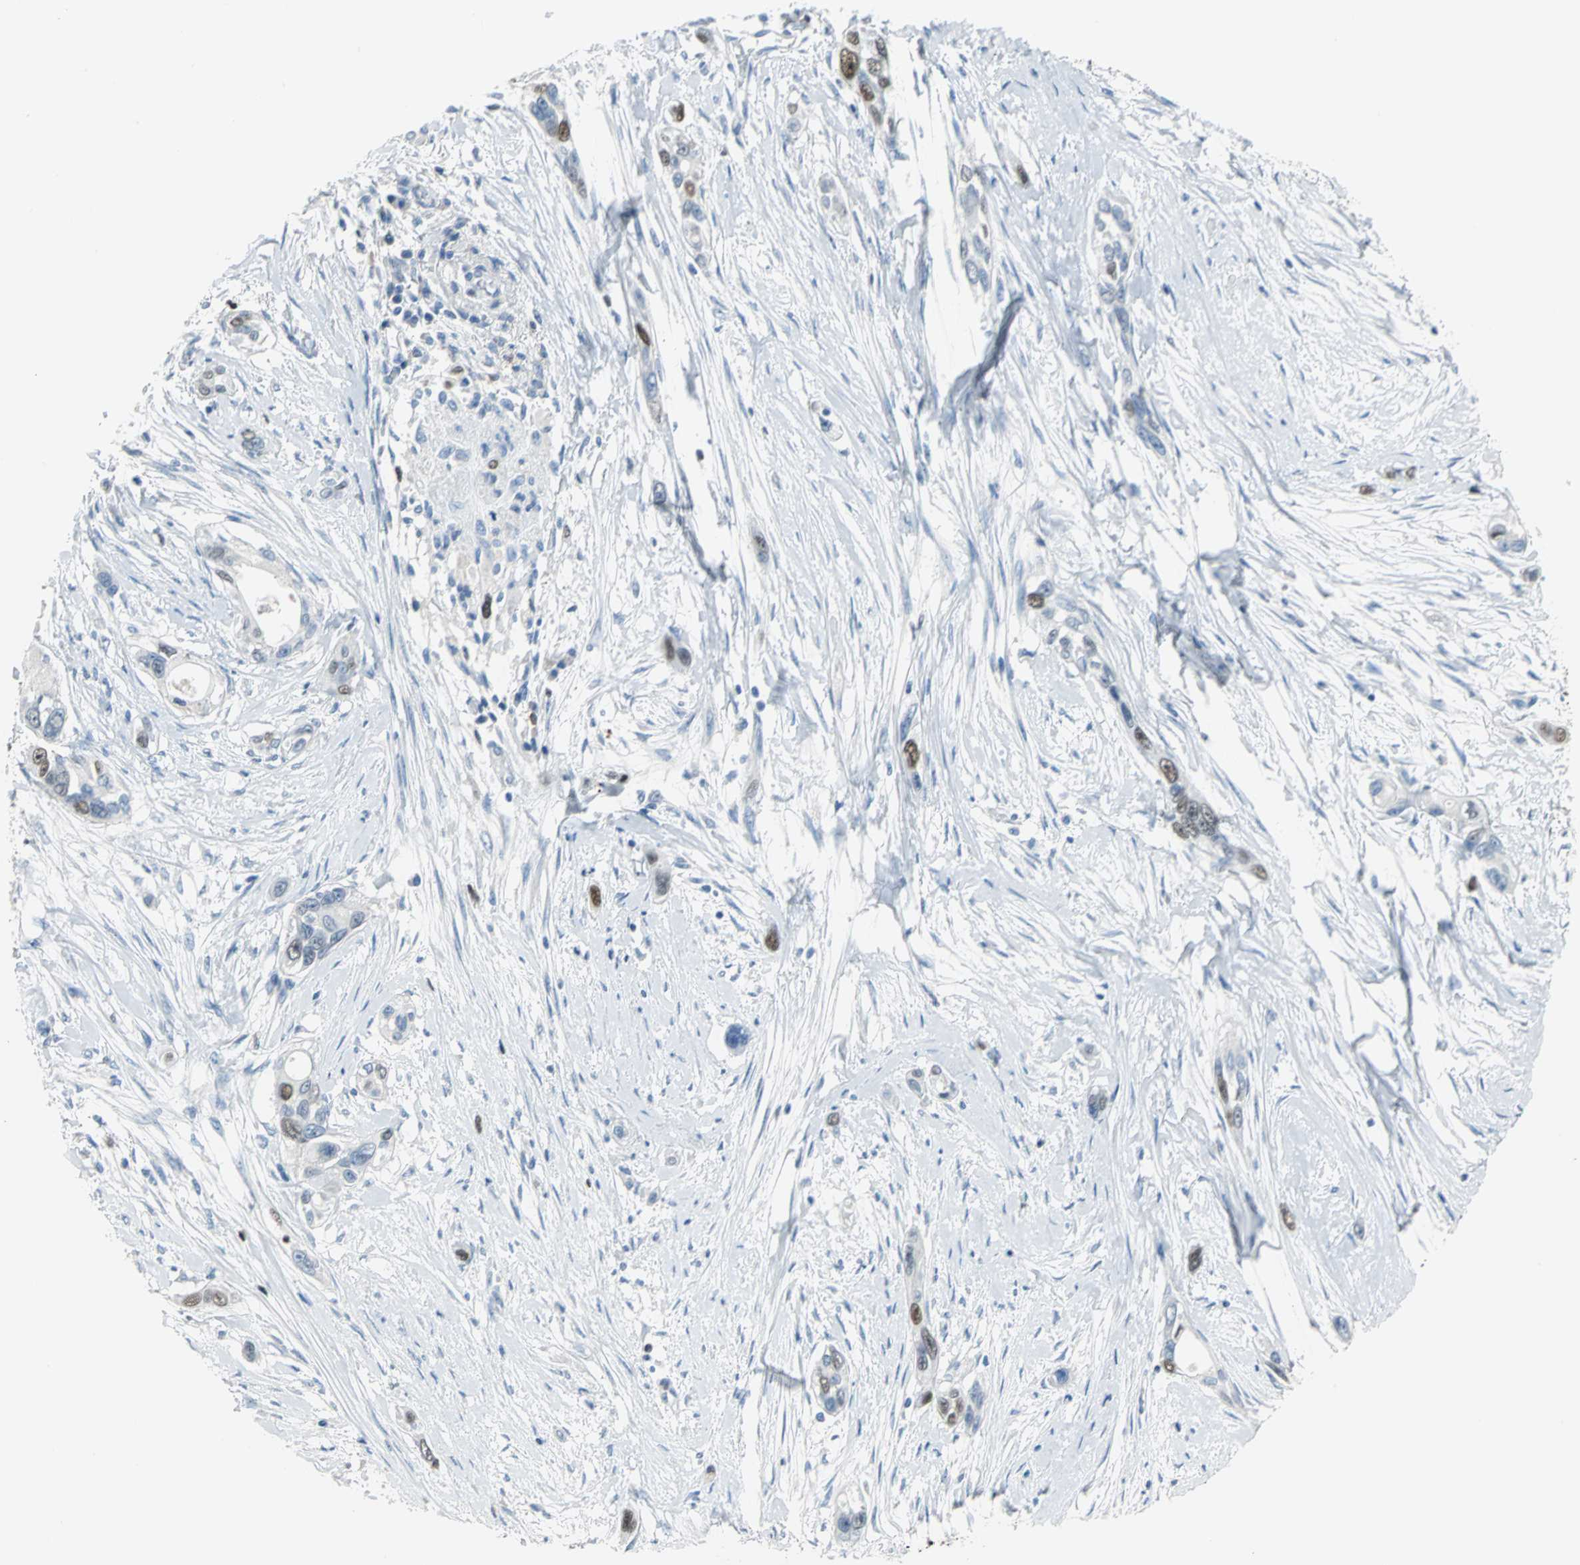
{"staining": {"intensity": "moderate", "quantity": "25%-75%", "location": "nuclear"}, "tissue": "pancreatic cancer", "cell_type": "Tumor cells", "image_type": "cancer", "snomed": [{"axis": "morphology", "description": "Adenocarcinoma, NOS"}, {"axis": "topography", "description": "Pancreas"}], "caption": "A high-resolution micrograph shows immunohistochemistry staining of adenocarcinoma (pancreatic), which shows moderate nuclear positivity in about 25%-75% of tumor cells.", "gene": "MCM3", "patient": {"sex": "female", "age": 60}}